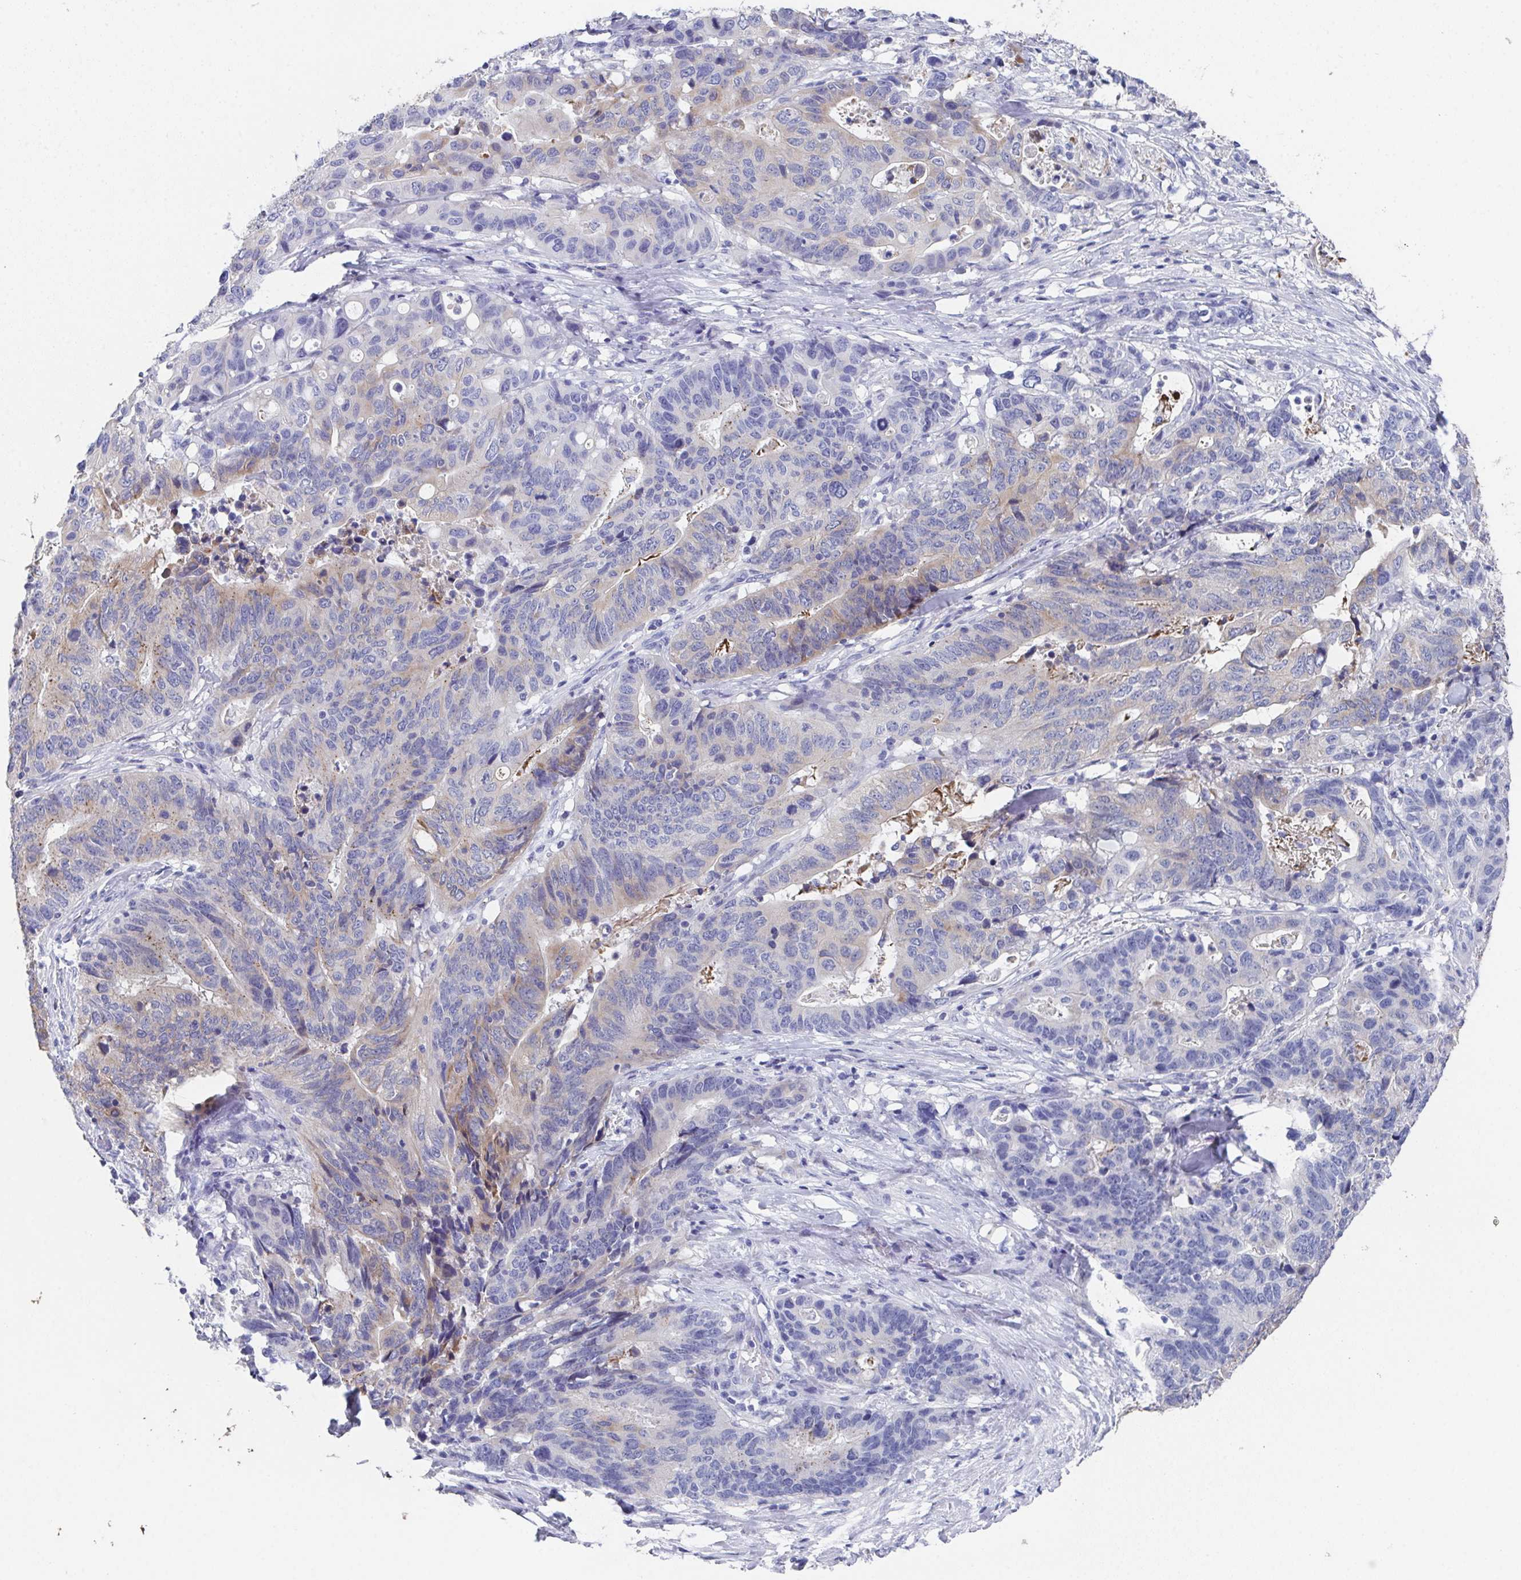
{"staining": {"intensity": "weak", "quantity": "25%-75%", "location": "cytoplasmic/membranous"}, "tissue": "stomach cancer", "cell_type": "Tumor cells", "image_type": "cancer", "snomed": [{"axis": "morphology", "description": "Adenocarcinoma, NOS"}, {"axis": "topography", "description": "Stomach, upper"}], "caption": "The immunohistochemical stain highlights weak cytoplasmic/membranous staining in tumor cells of stomach cancer (adenocarcinoma) tissue.", "gene": "SSC4D", "patient": {"sex": "female", "age": 67}}